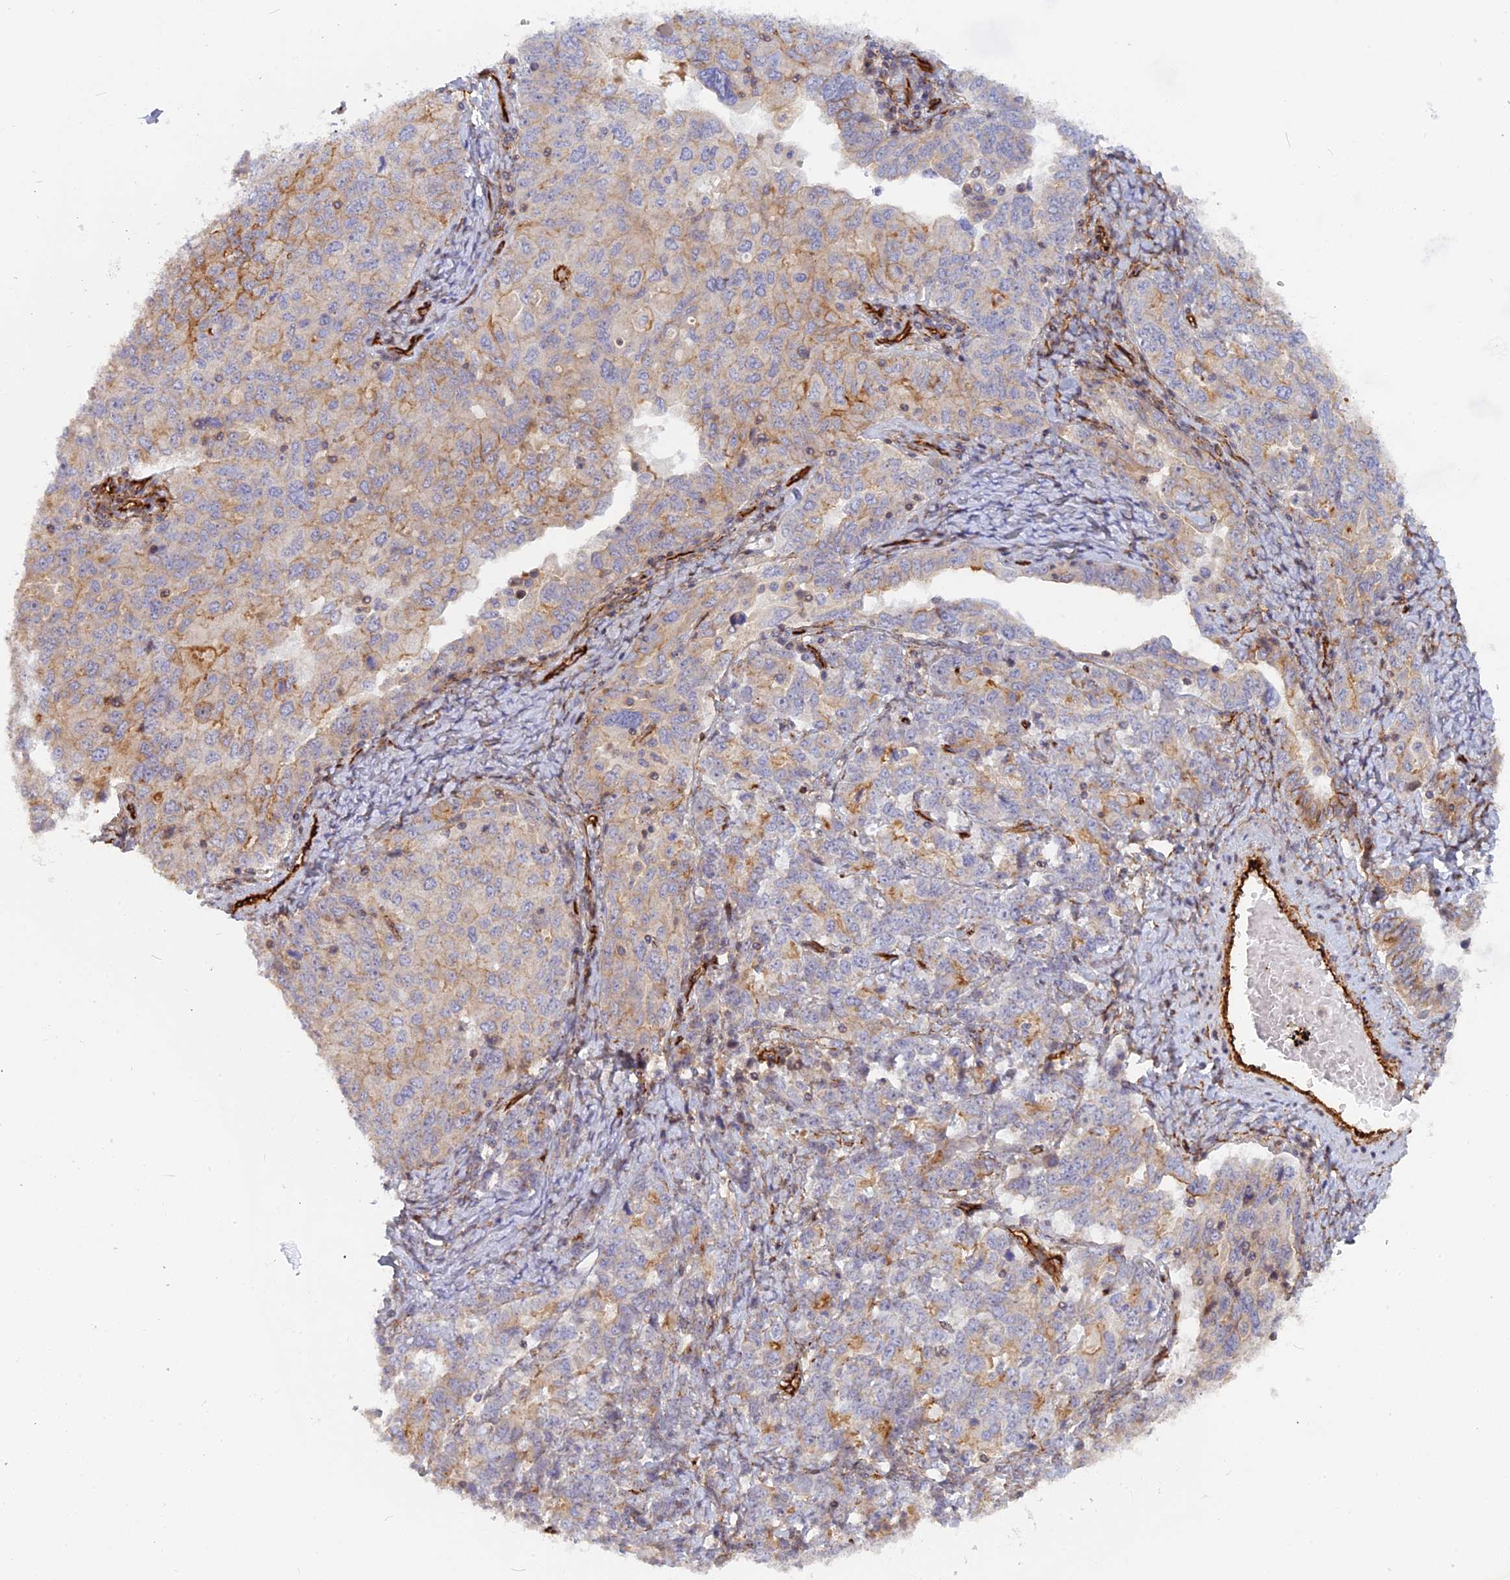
{"staining": {"intensity": "moderate", "quantity": "<25%", "location": "cytoplasmic/membranous"}, "tissue": "ovarian cancer", "cell_type": "Tumor cells", "image_type": "cancer", "snomed": [{"axis": "morphology", "description": "Carcinoma, endometroid"}, {"axis": "topography", "description": "Ovary"}], "caption": "A histopathology image of ovarian cancer (endometroid carcinoma) stained for a protein exhibits moderate cytoplasmic/membranous brown staining in tumor cells.", "gene": "CNBD2", "patient": {"sex": "female", "age": 62}}